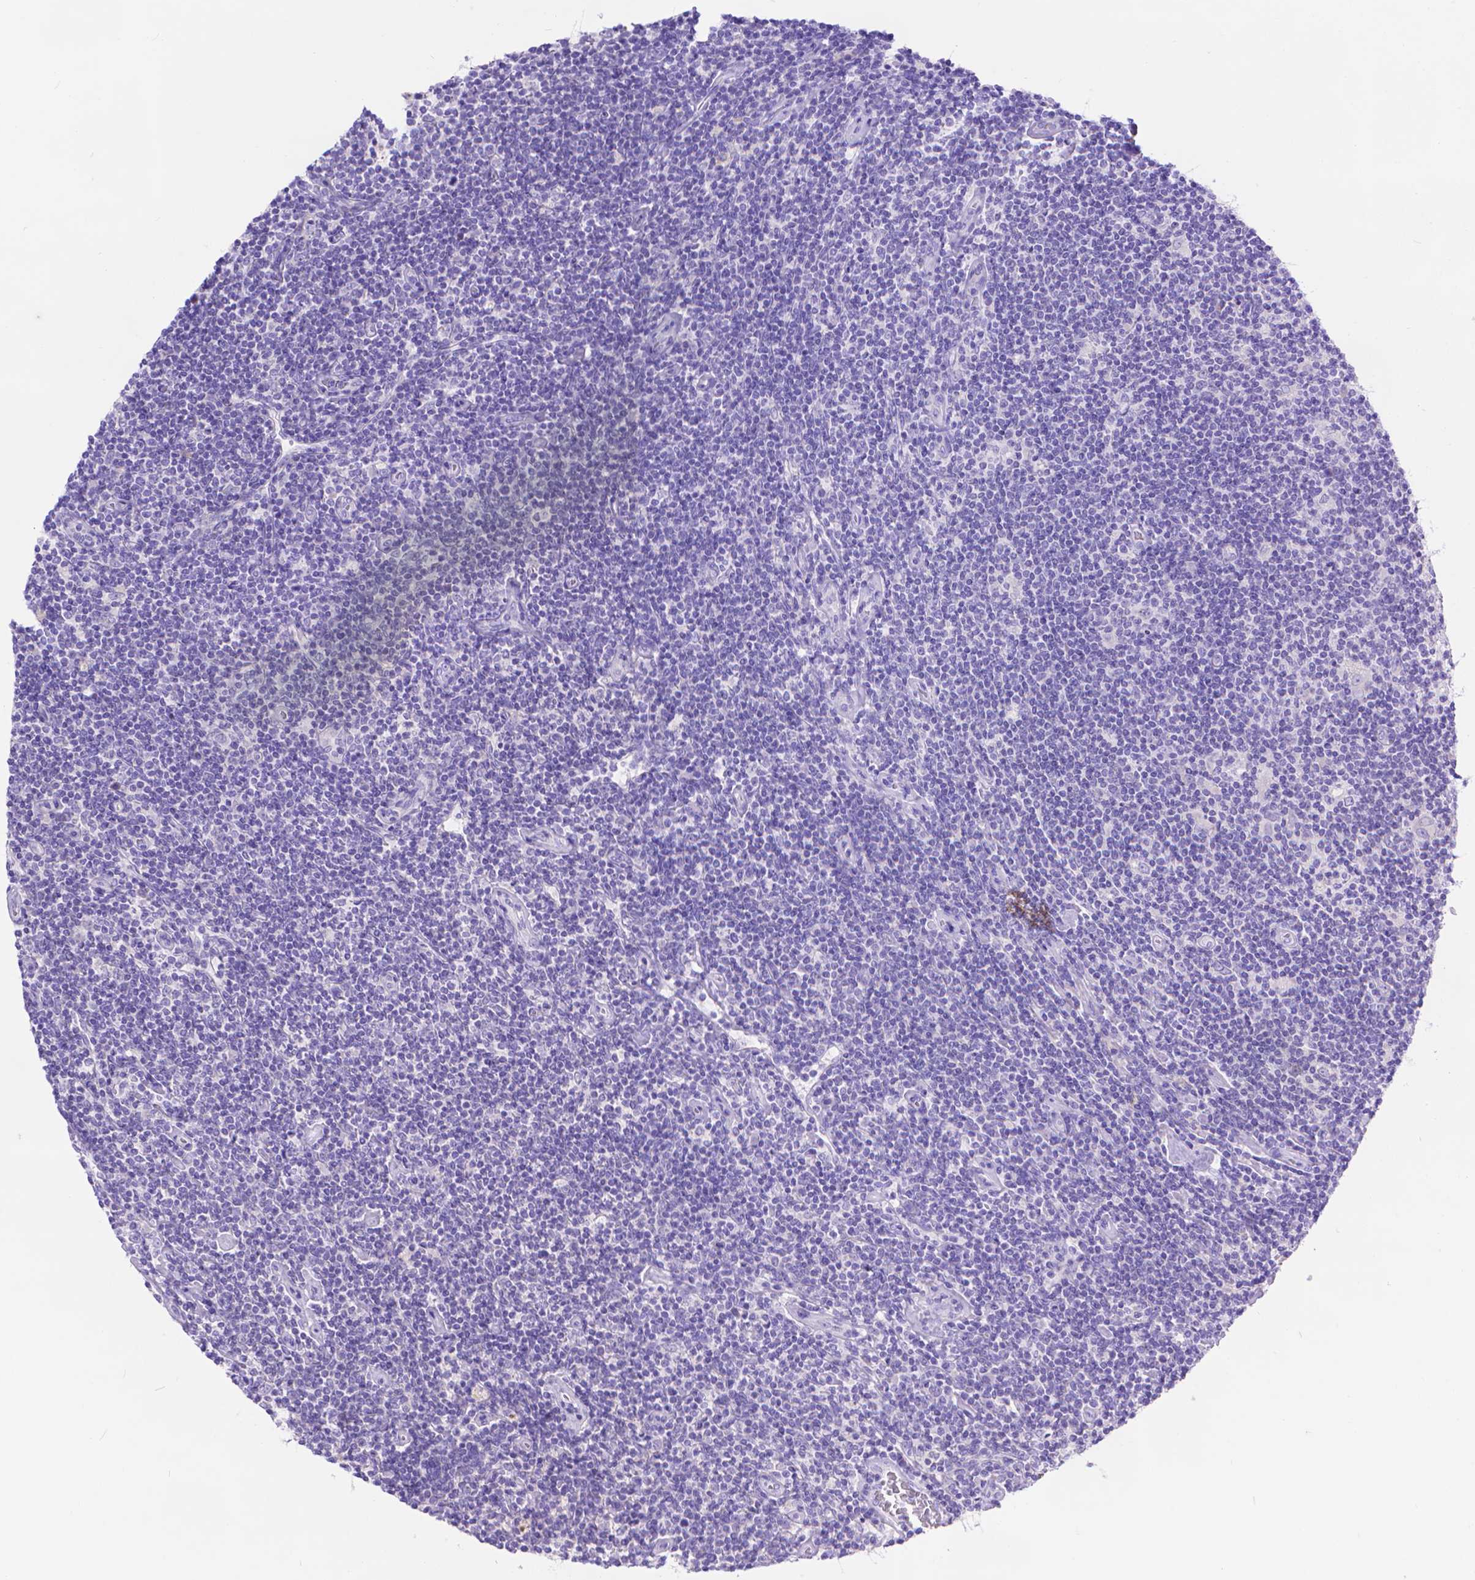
{"staining": {"intensity": "negative", "quantity": "none", "location": "none"}, "tissue": "lymphoma", "cell_type": "Tumor cells", "image_type": "cancer", "snomed": [{"axis": "morphology", "description": "Hodgkin's disease, NOS"}, {"axis": "topography", "description": "Lymph node"}], "caption": "A histopathology image of human lymphoma is negative for staining in tumor cells.", "gene": "DHRS2", "patient": {"sex": "male", "age": 40}}